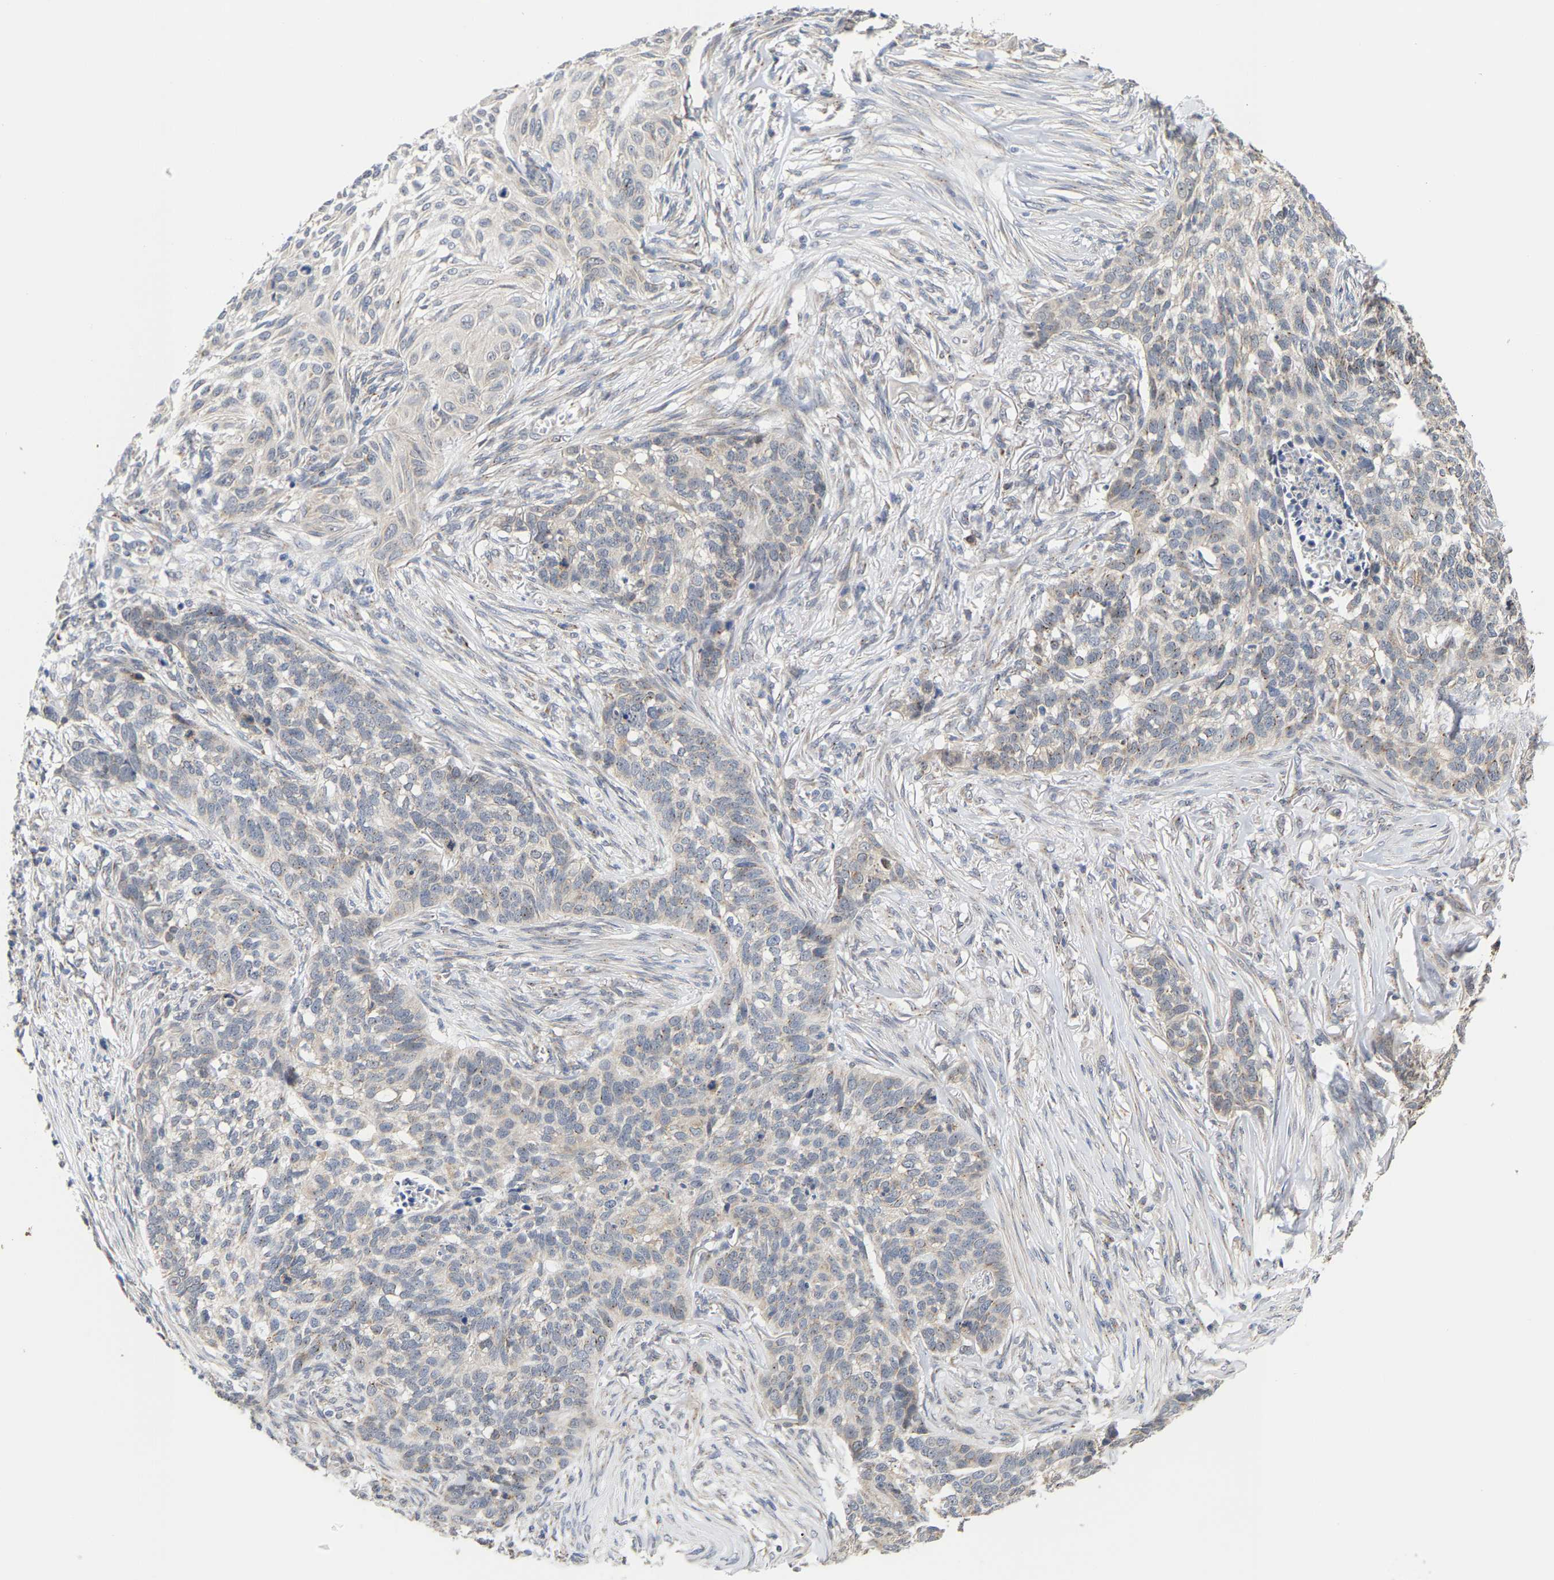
{"staining": {"intensity": "moderate", "quantity": "<25%", "location": "cytoplasmic/membranous"}, "tissue": "skin cancer", "cell_type": "Tumor cells", "image_type": "cancer", "snomed": [{"axis": "morphology", "description": "Basal cell carcinoma"}, {"axis": "topography", "description": "Skin"}], "caption": "A brown stain highlights moderate cytoplasmic/membranous staining of a protein in human skin cancer tumor cells. The staining was performed using DAB, with brown indicating positive protein expression. Nuclei are stained blue with hematoxylin.", "gene": "PCNT", "patient": {"sex": "male", "age": 85}}